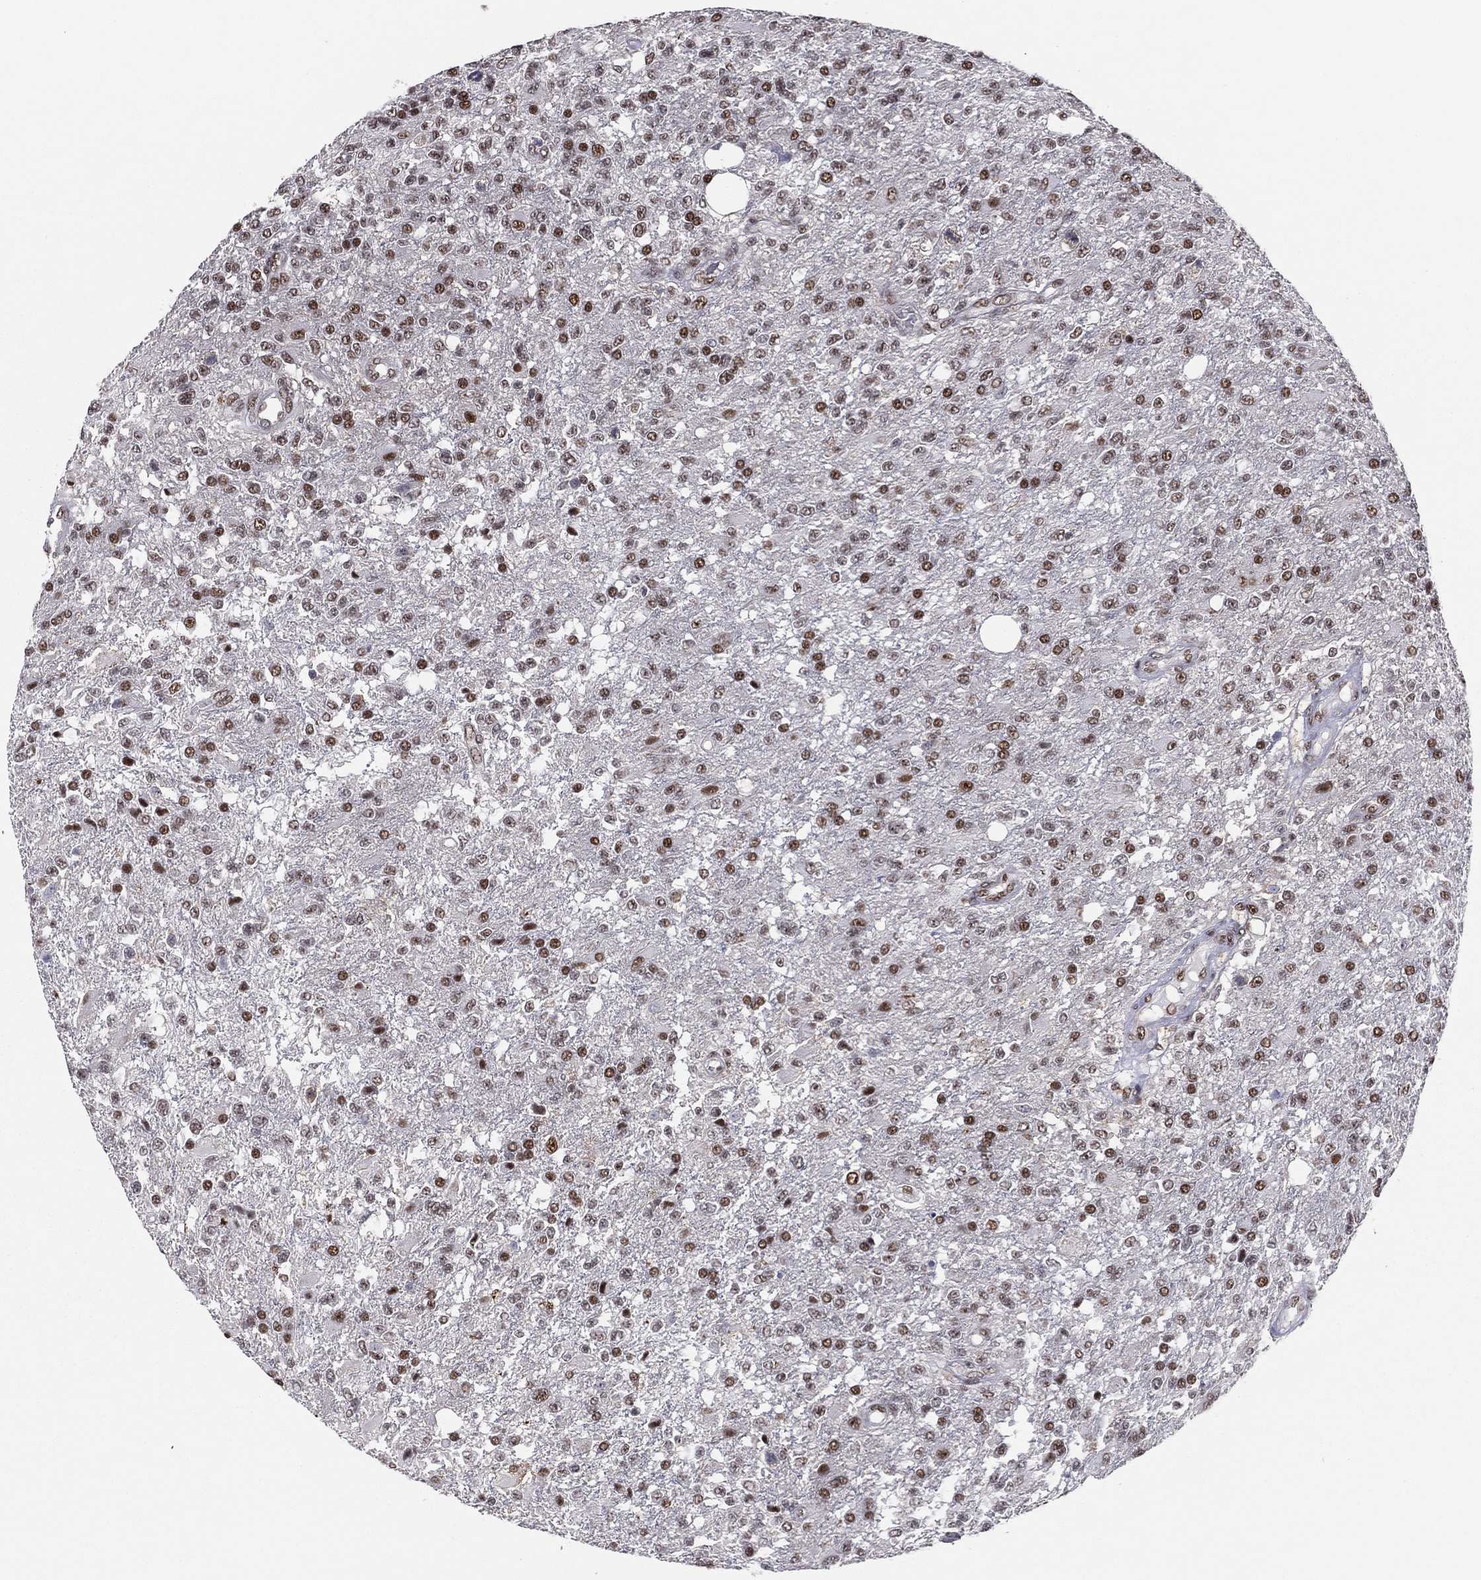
{"staining": {"intensity": "strong", "quantity": "<25%", "location": "nuclear"}, "tissue": "glioma", "cell_type": "Tumor cells", "image_type": "cancer", "snomed": [{"axis": "morphology", "description": "Glioma, malignant, High grade"}, {"axis": "topography", "description": "Brain"}], "caption": "Strong nuclear protein staining is seen in approximately <25% of tumor cells in glioma.", "gene": "GPALPP1", "patient": {"sex": "male", "age": 56}}